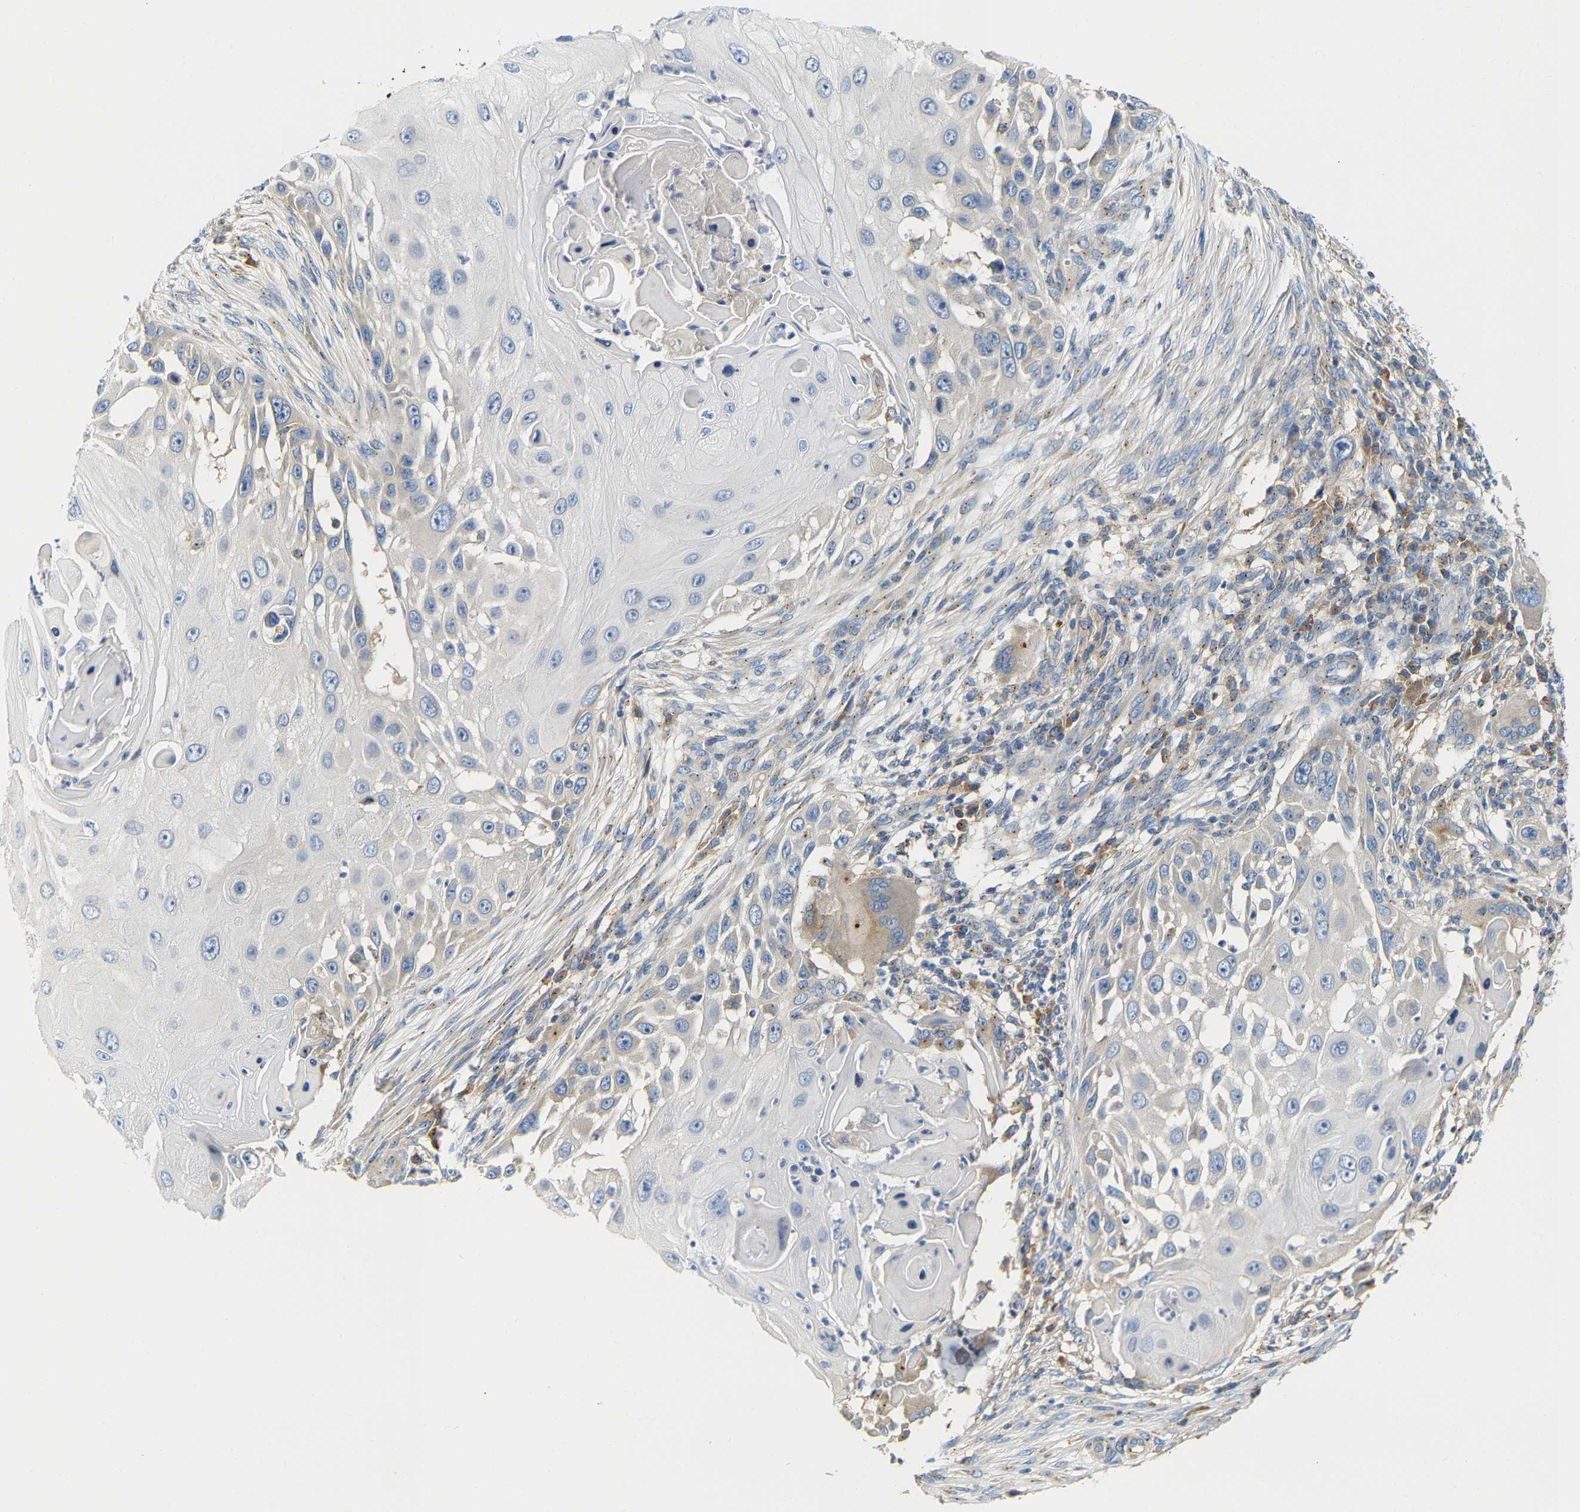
{"staining": {"intensity": "weak", "quantity": "<25%", "location": "cytoplasmic/membranous"}, "tissue": "skin cancer", "cell_type": "Tumor cells", "image_type": "cancer", "snomed": [{"axis": "morphology", "description": "Squamous cell carcinoma, NOS"}, {"axis": "topography", "description": "Skin"}], "caption": "DAB immunohistochemical staining of human squamous cell carcinoma (skin) exhibits no significant positivity in tumor cells.", "gene": "PCNT", "patient": {"sex": "female", "age": 44}}